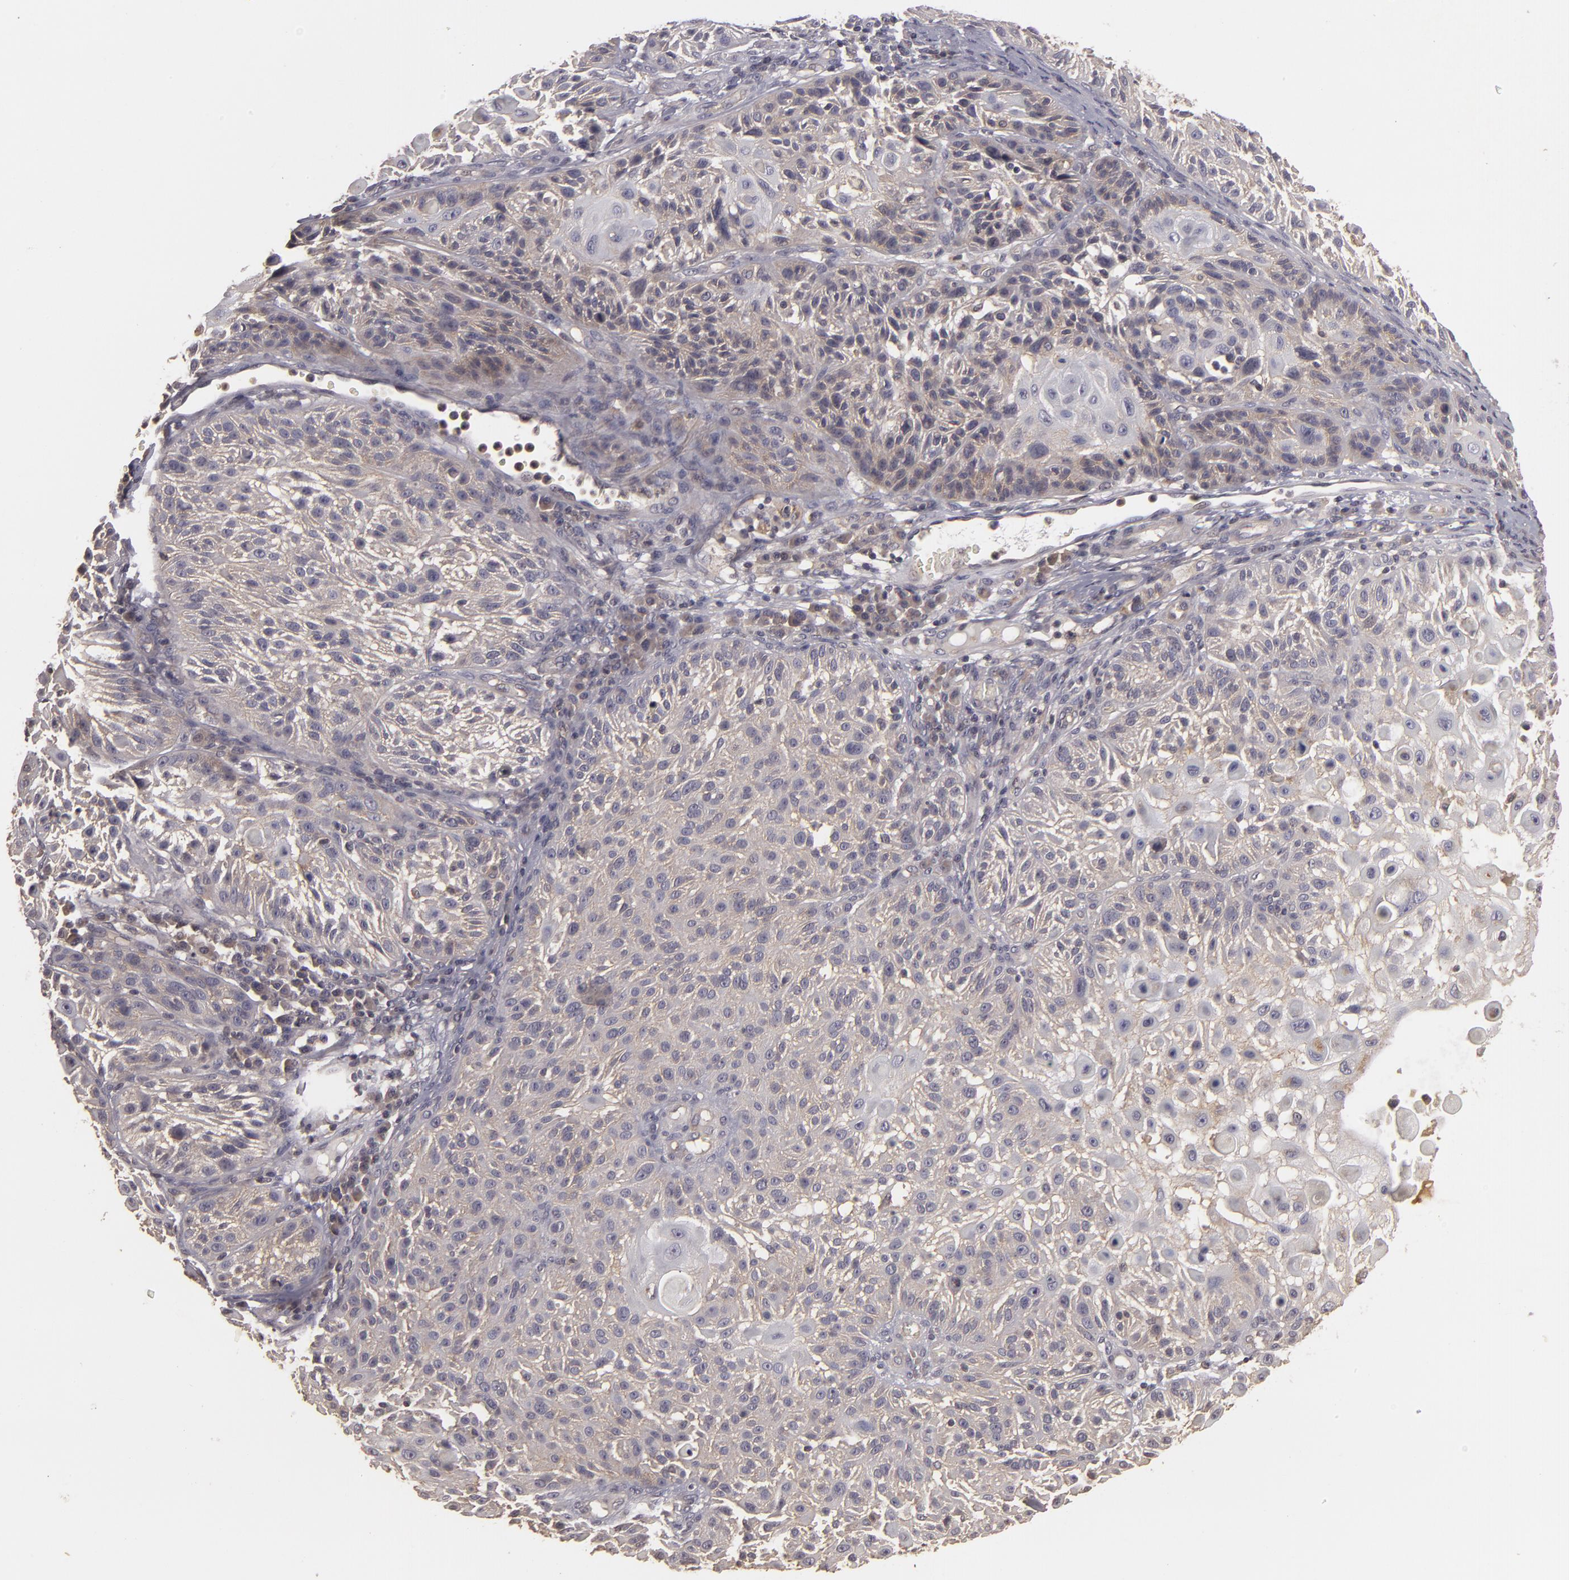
{"staining": {"intensity": "weak", "quantity": ">75%", "location": "cytoplasmic/membranous"}, "tissue": "skin cancer", "cell_type": "Tumor cells", "image_type": "cancer", "snomed": [{"axis": "morphology", "description": "Squamous cell carcinoma, NOS"}, {"axis": "topography", "description": "Skin"}], "caption": "Skin cancer stained with immunohistochemistry (IHC) reveals weak cytoplasmic/membranous expression in approximately >75% of tumor cells.", "gene": "HRAS", "patient": {"sex": "female", "age": 89}}